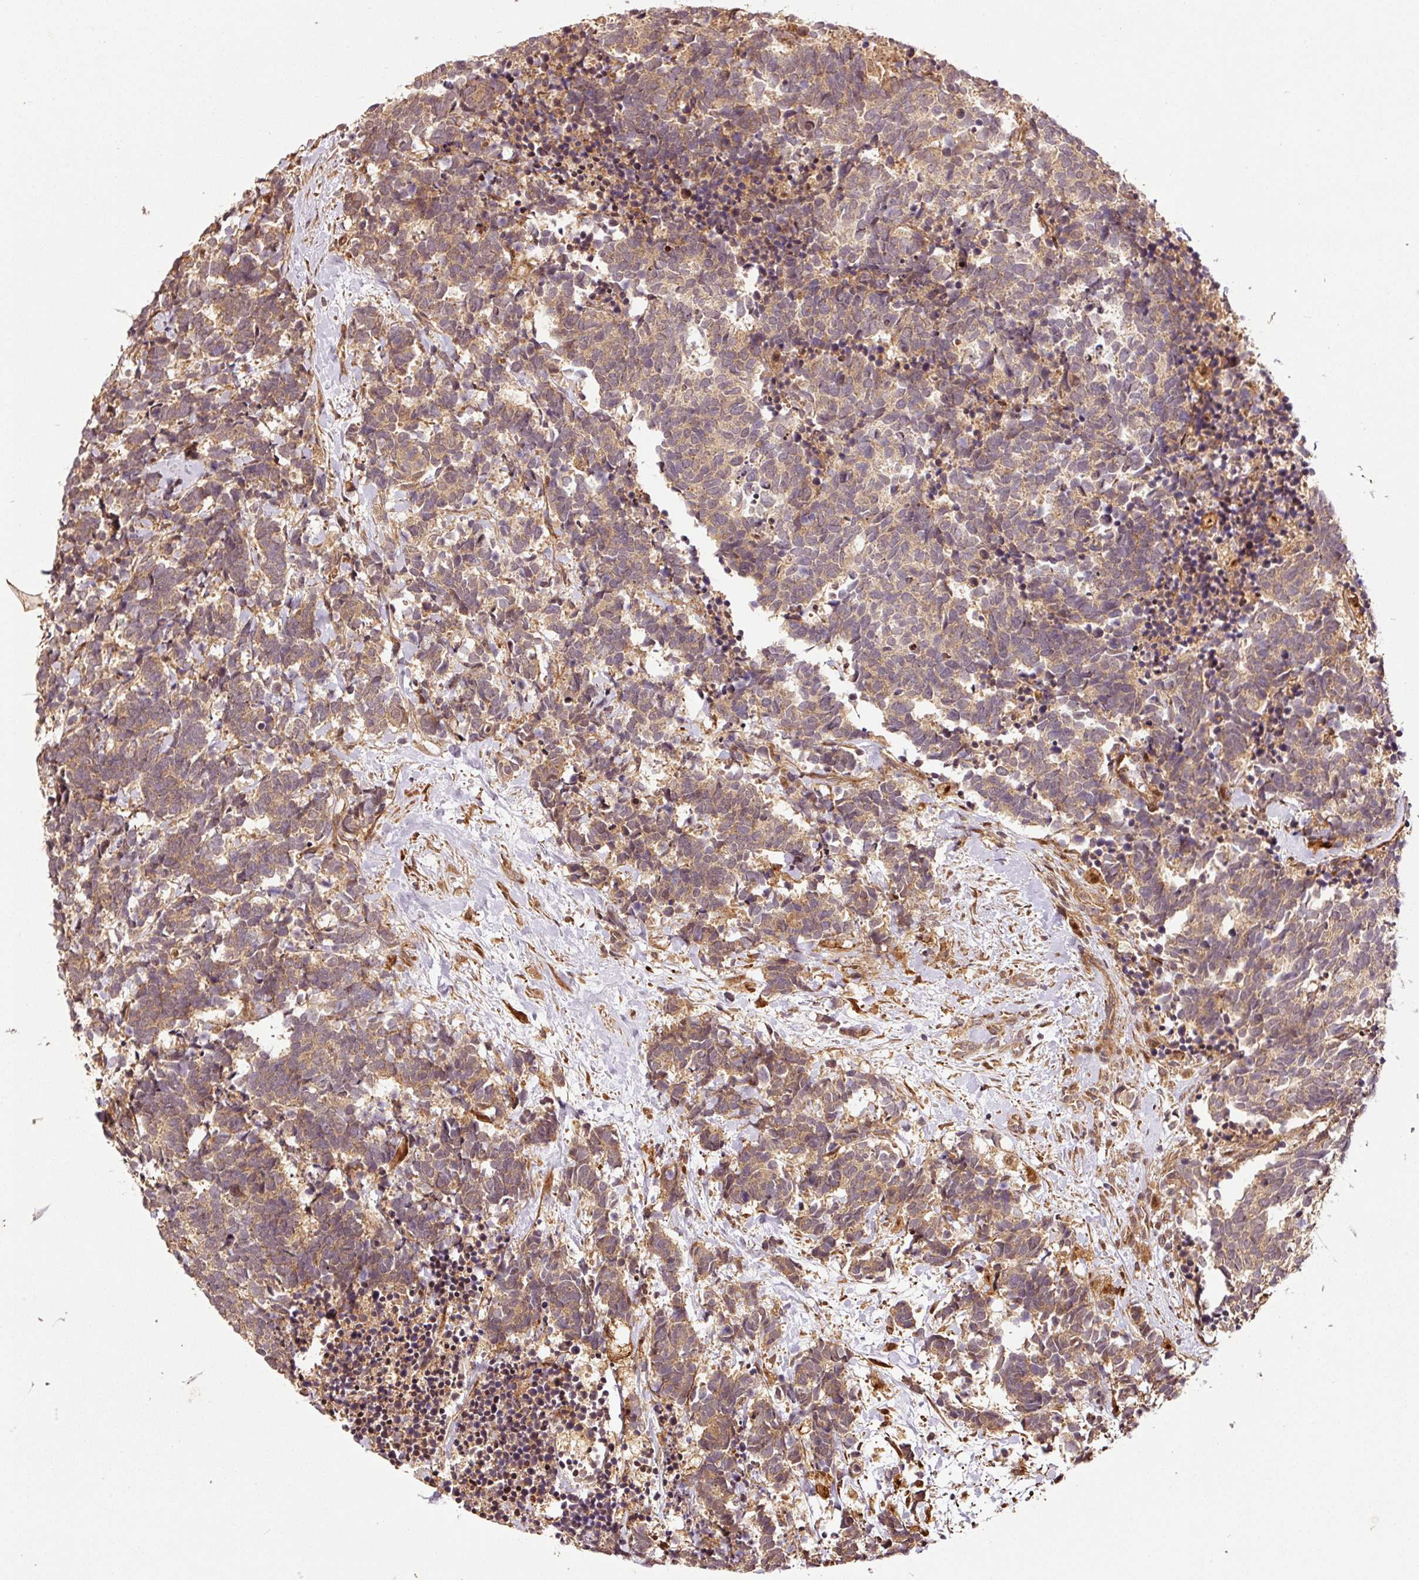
{"staining": {"intensity": "moderate", "quantity": ">75%", "location": "cytoplasmic/membranous"}, "tissue": "carcinoid", "cell_type": "Tumor cells", "image_type": "cancer", "snomed": [{"axis": "morphology", "description": "Carcinoma, NOS"}, {"axis": "morphology", "description": "Carcinoid, malignant, NOS"}, {"axis": "topography", "description": "Prostate"}], "caption": "Immunohistochemistry (DAB) staining of human carcinoid shows moderate cytoplasmic/membranous protein staining in approximately >75% of tumor cells.", "gene": "OXER1", "patient": {"sex": "male", "age": 57}}